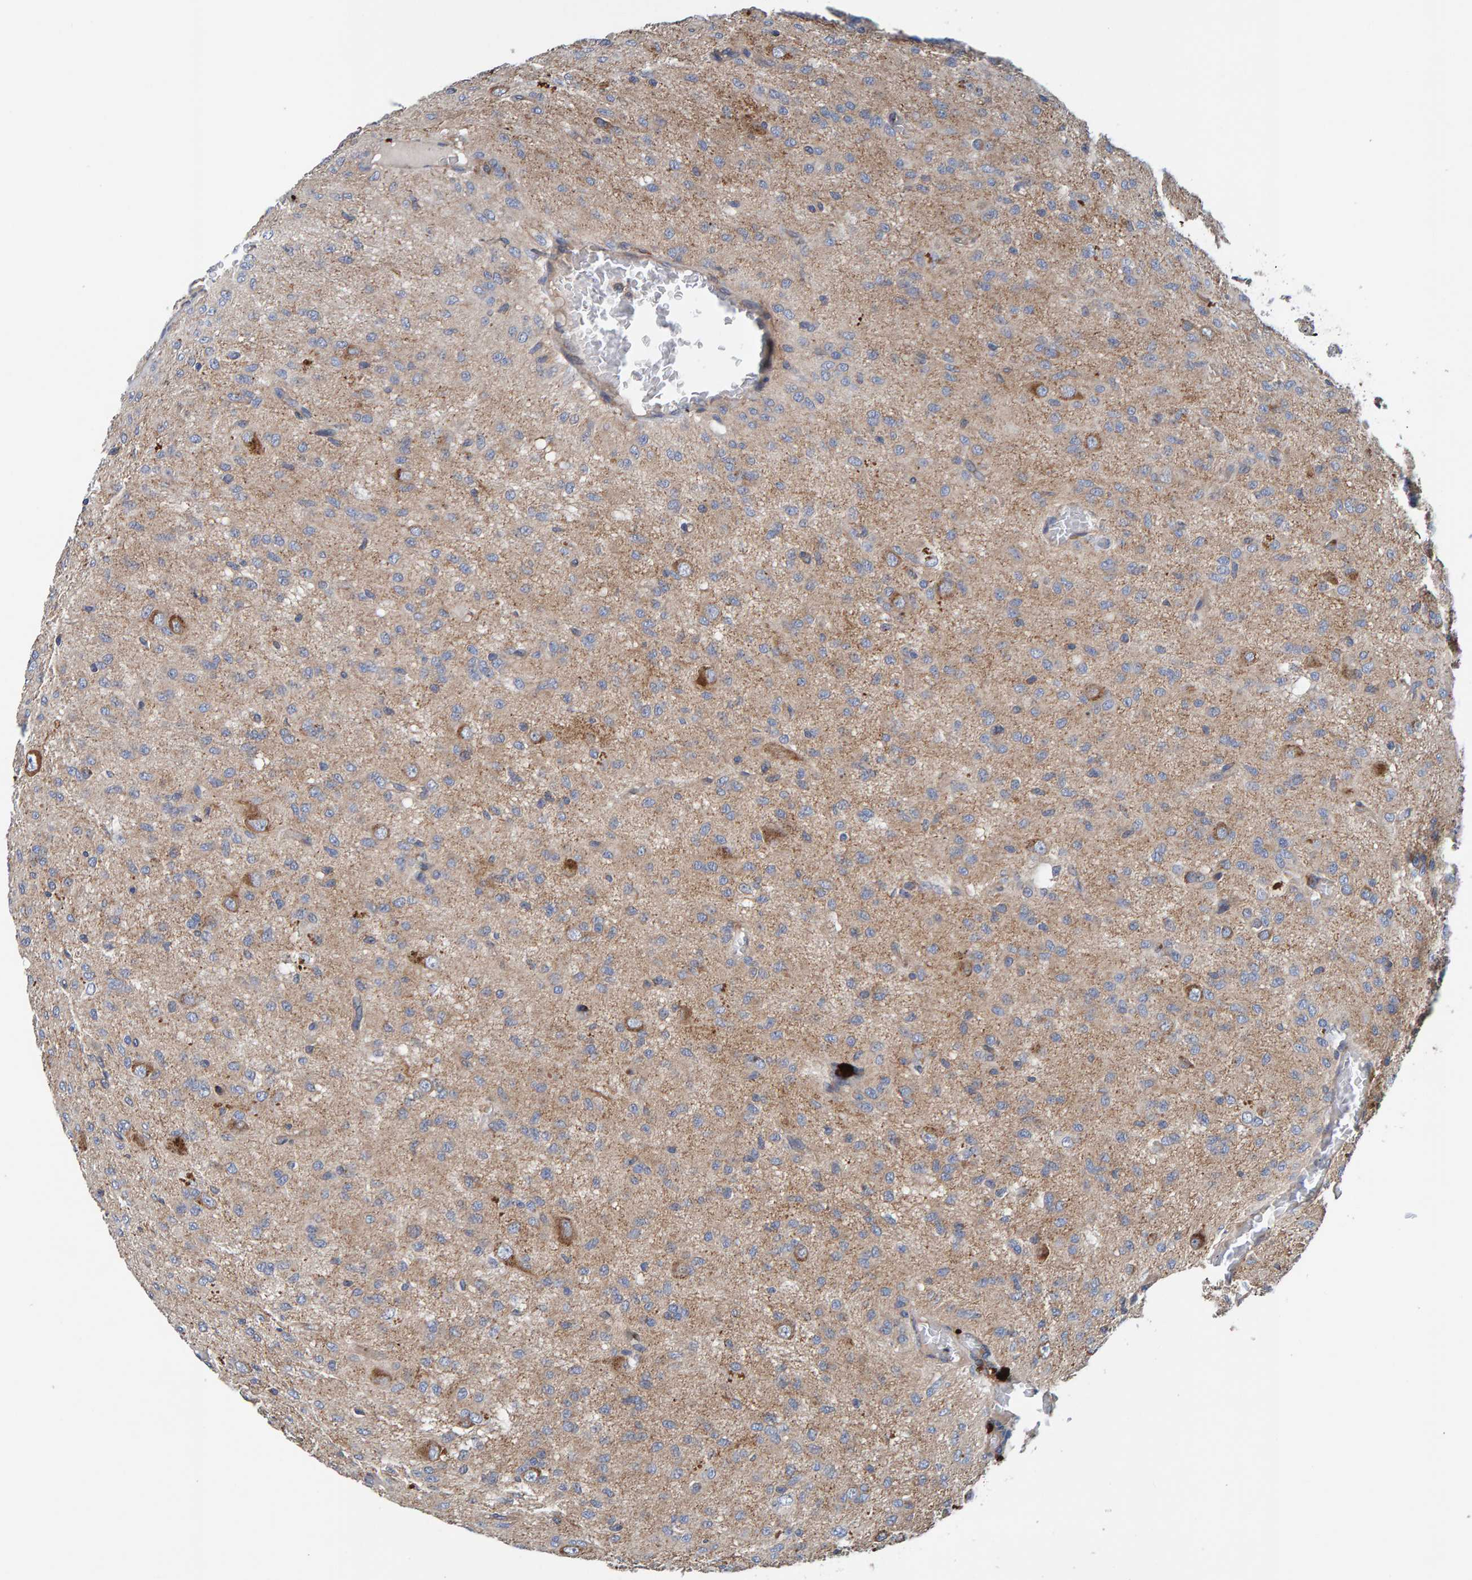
{"staining": {"intensity": "moderate", "quantity": "<25%", "location": "cytoplasmic/membranous"}, "tissue": "glioma", "cell_type": "Tumor cells", "image_type": "cancer", "snomed": [{"axis": "morphology", "description": "Glioma, malignant, High grade"}, {"axis": "topography", "description": "Brain"}], "caption": "Protein staining exhibits moderate cytoplasmic/membranous expression in about <25% of tumor cells in glioma. The staining was performed using DAB, with brown indicating positive protein expression. Nuclei are stained blue with hematoxylin.", "gene": "MKLN1", "patient": {"sex": "female", "age": 59}}